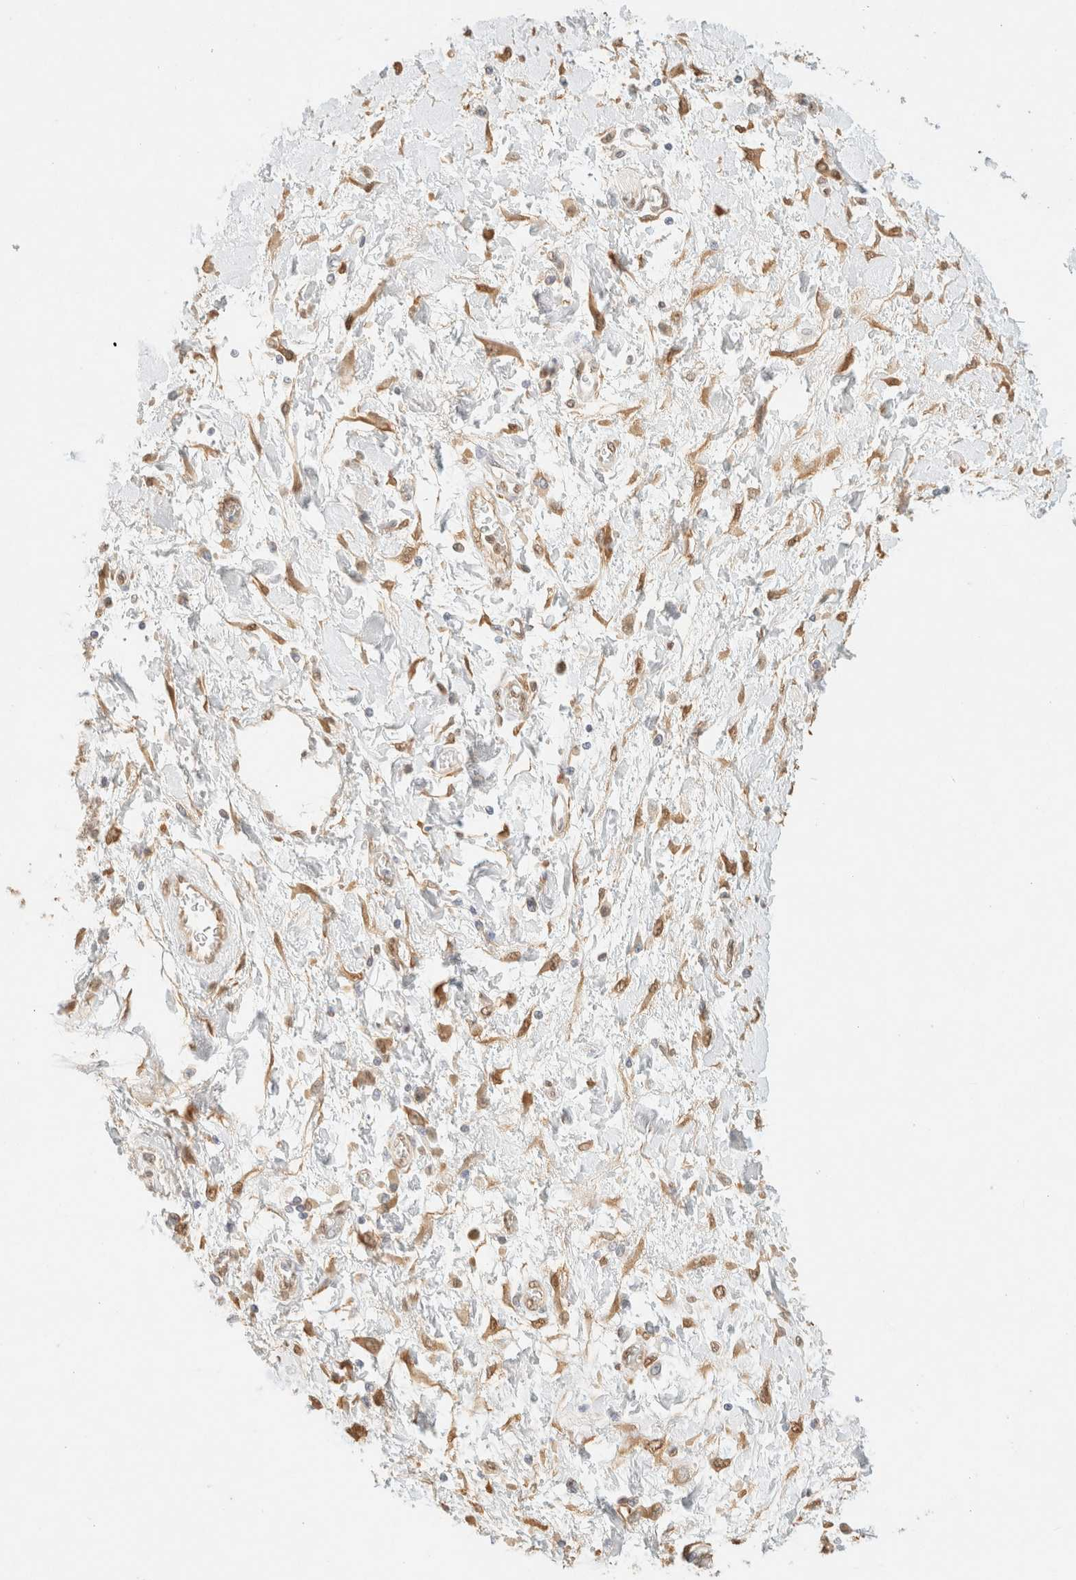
{"staining": {"intensity": "weak", "quantity": ">75%", "location": "nuclear"}, "tissue": "pancreatic cancer", "cell_type": "Tumor cells", "image_type": "cancer", "snomed": [{"axis": "morphology", "description": "Adenocarcinoma, NOS"}, {"axis": "topography", "description": "Pancreas"}], "caption": "Adenocarcinoma (pancreatic) tissue exhibits weak nuclear positivity in about >75% of tumor cells, visualized by immunohistochemistry.", "gene": "S100A13", "patient": {"sex": "female", "age": 70}}